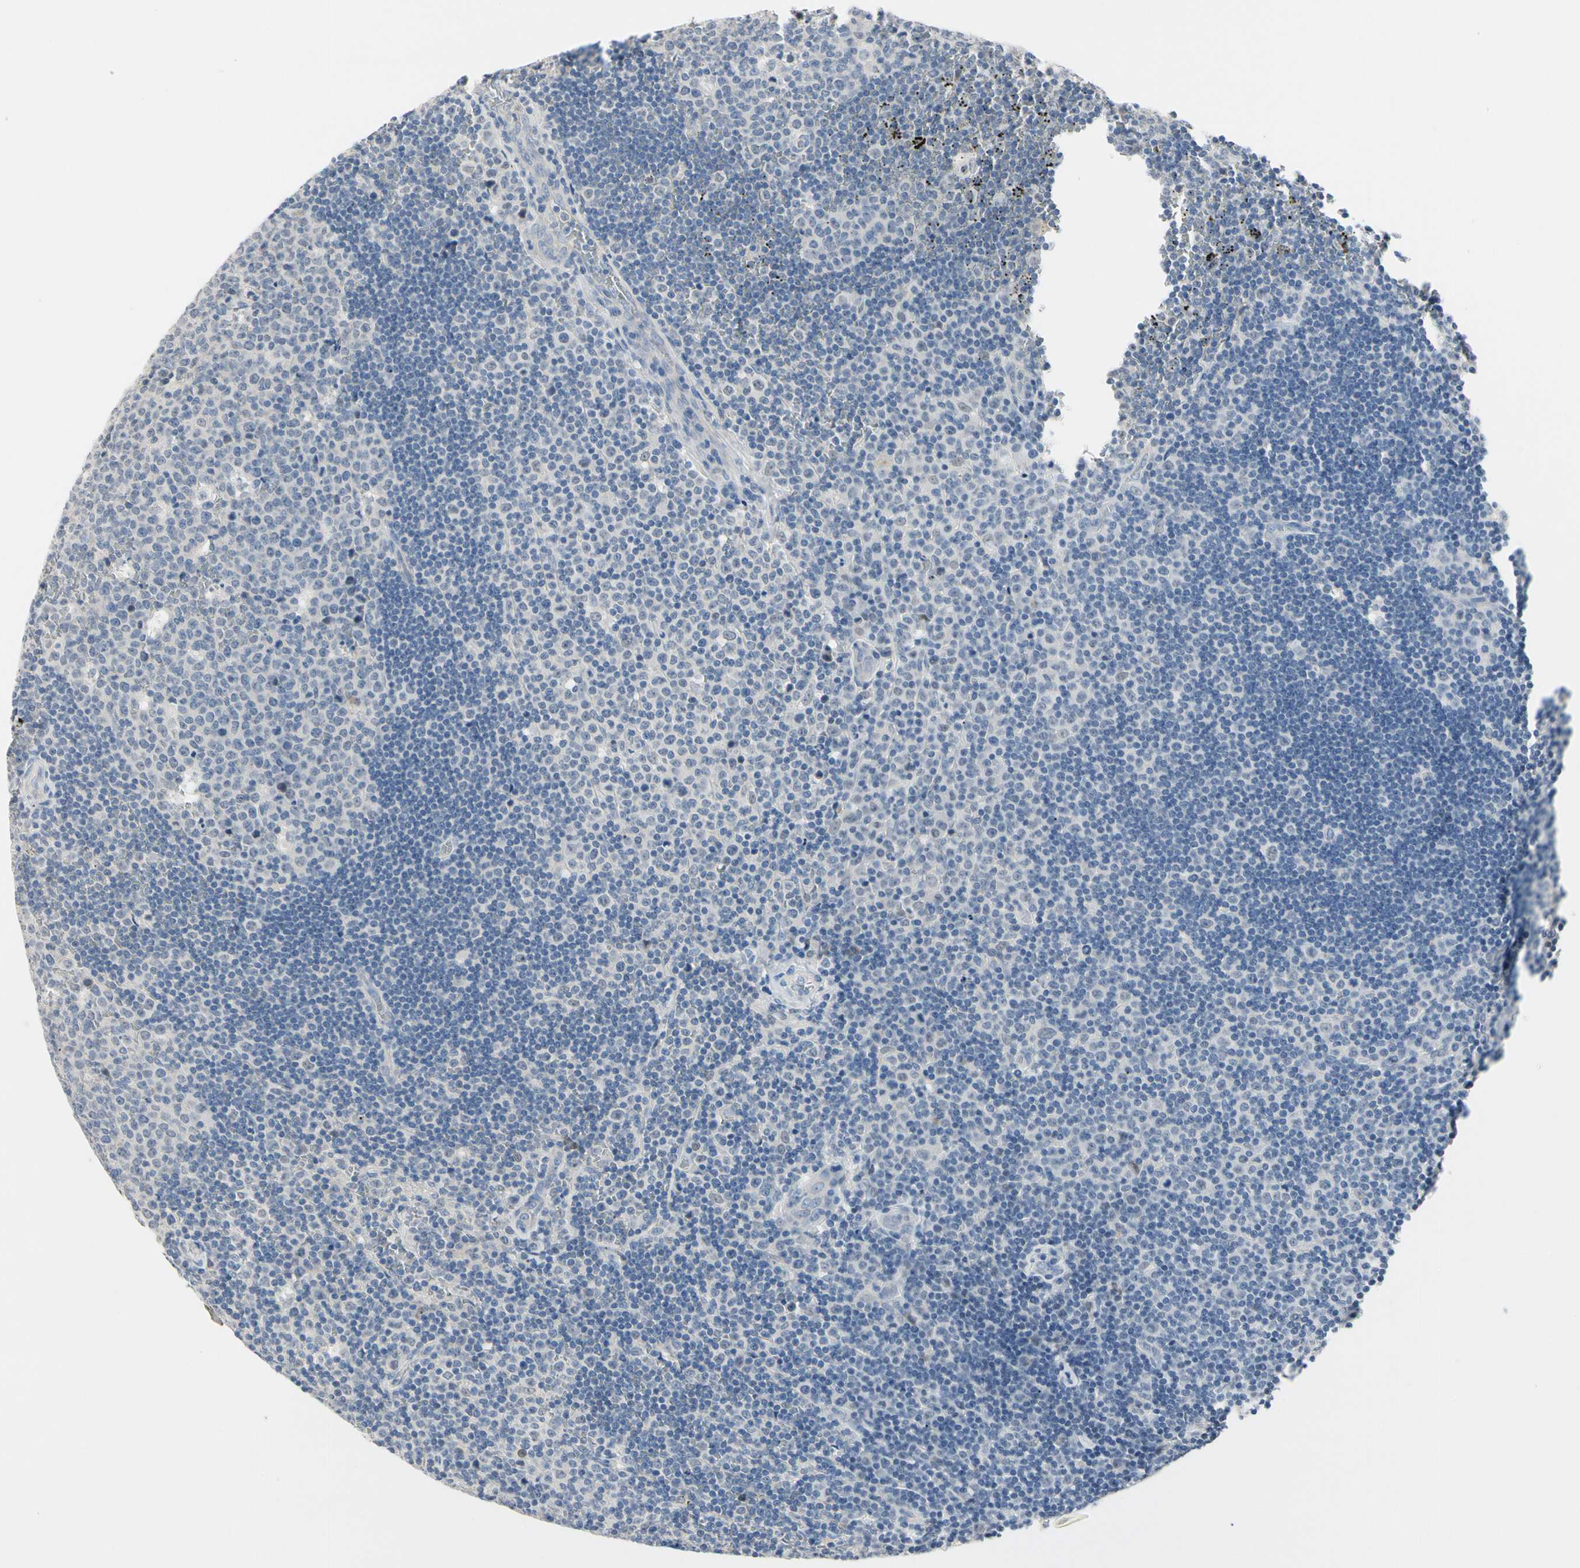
{"staining": {"intensity": "weak", "quantity": "<25%", "location": "cytoplasmic/membranous"}, "tissue": "lymph node", "cell_type": "Germinal center cells", "image_type": "normal", "snomed": [{"axis": "morphology", "description": "Normal tissue, NOS"}, {"axis": "topography", "description": "Lymph node"}, {"axis": "topography", "description": "Salivary gland"}], "caption": "This micrograph is of unremarkable lymph node stained with IHC to label a protein in brown with the nuclei are counter-stained blue. There is no positivity in germinal center cells. (DAB (3,3'-diaminobenzidine) IHC, high magnification).", "gene": "ECRG4", "patient": {"sex": "male", "age": 8}}